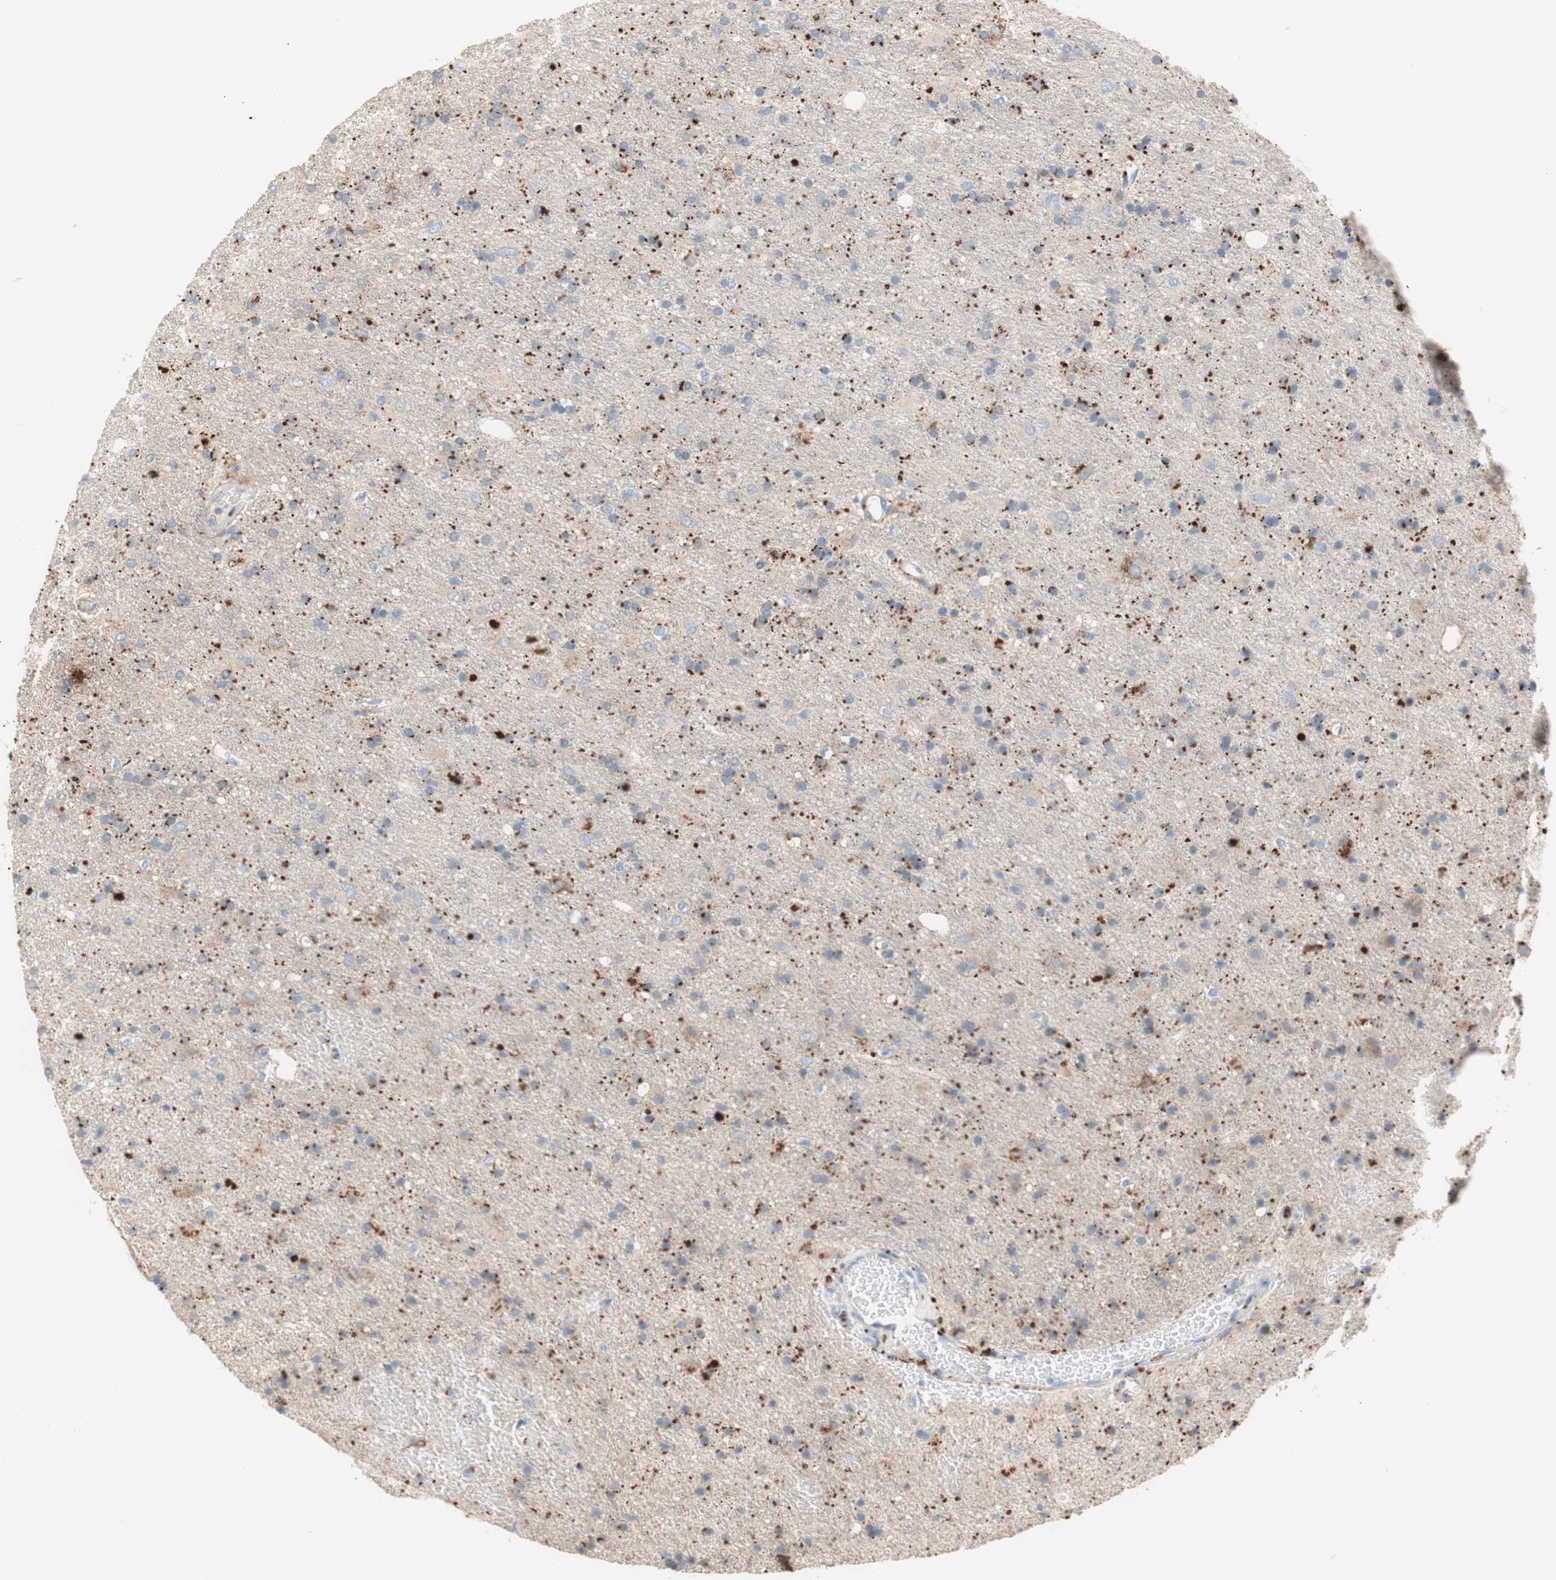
{"staining": {"intensity": "negative", "quantity": "none", "location": "none"}, "tissue": "glioma", "cell_type": "Tumor cells", "image_type": "cancer", "snomed": [{"axis": "morphology", "description": "Glioma, malignant, Low grade"}, {"axis": "topography", "description": "Brain"}], "caption": "Photomicrograph shows no protein positivity in tumor cells of glioma tissue. (Immunohistochemistry, brightfield microscopy, high magnification).", "gene": "PTPN21", "patient": {"sex": "male", "age": 77}}